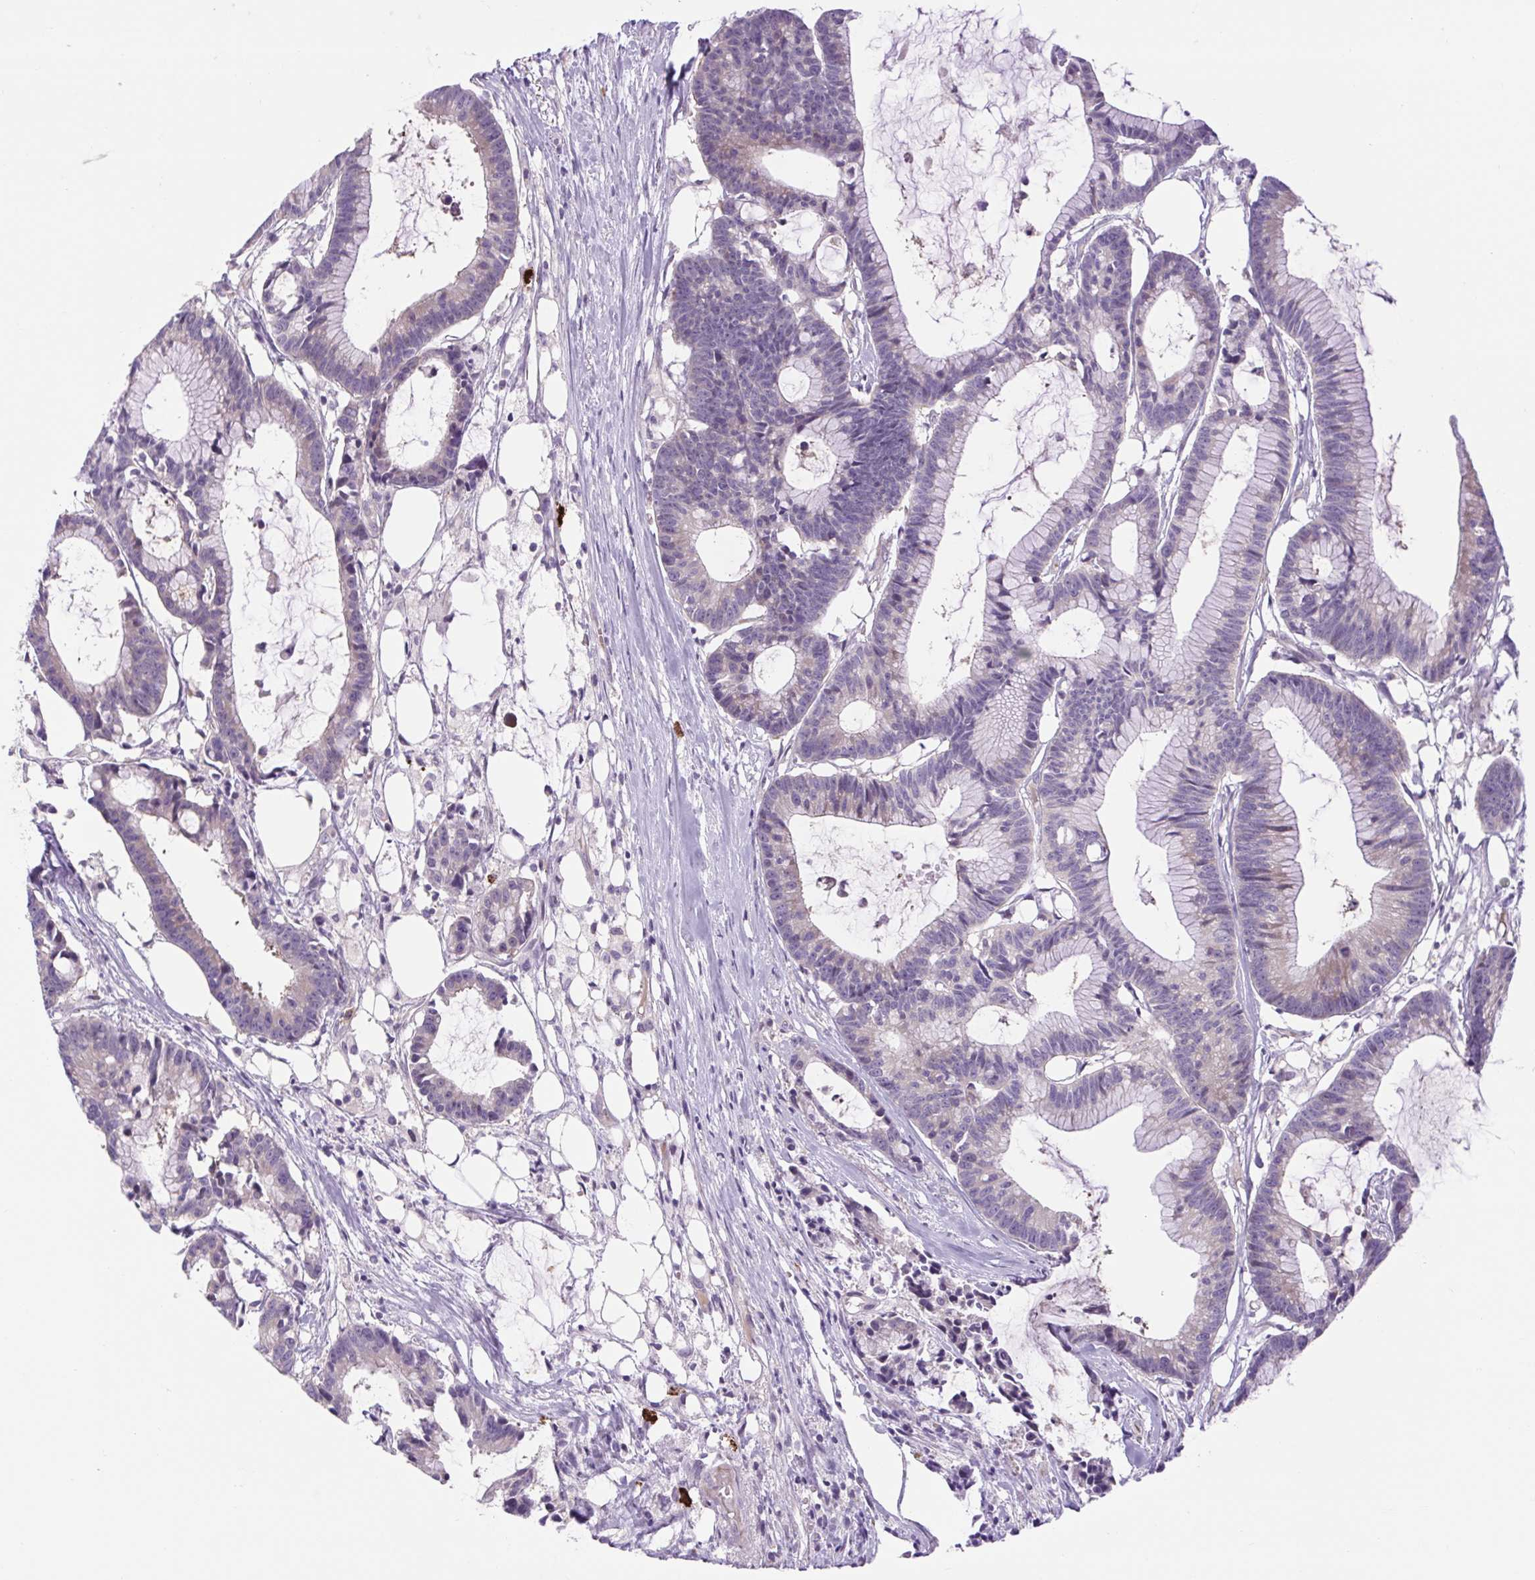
{"staining": {"intensity": "negative", "quantity": "none", "location": "none"}, "tissue": "colorectal cancer", "cell_type": "Tumor cells", "image_type": "cancer", "snomed": [{"axis": "morphology", "description": "Adenocarcinoma, NOS"}, {"axis": "topography", "description": "Colon"}], "caption": "A high-resolution photomicrograph shows immunohistochemistry staining of adenocarcinoma (colorectal), which reveals no significant positivity in tumor cells. (Stains: DAB (3,3'-diaminobenzidine) immunohistochemistry (IHC) with hematoxylin counter stain, Microscopy: brightfield microscopy at high magnification).", "gene": "FAM177B", "patient": {"sex": "female", "age": 78}}